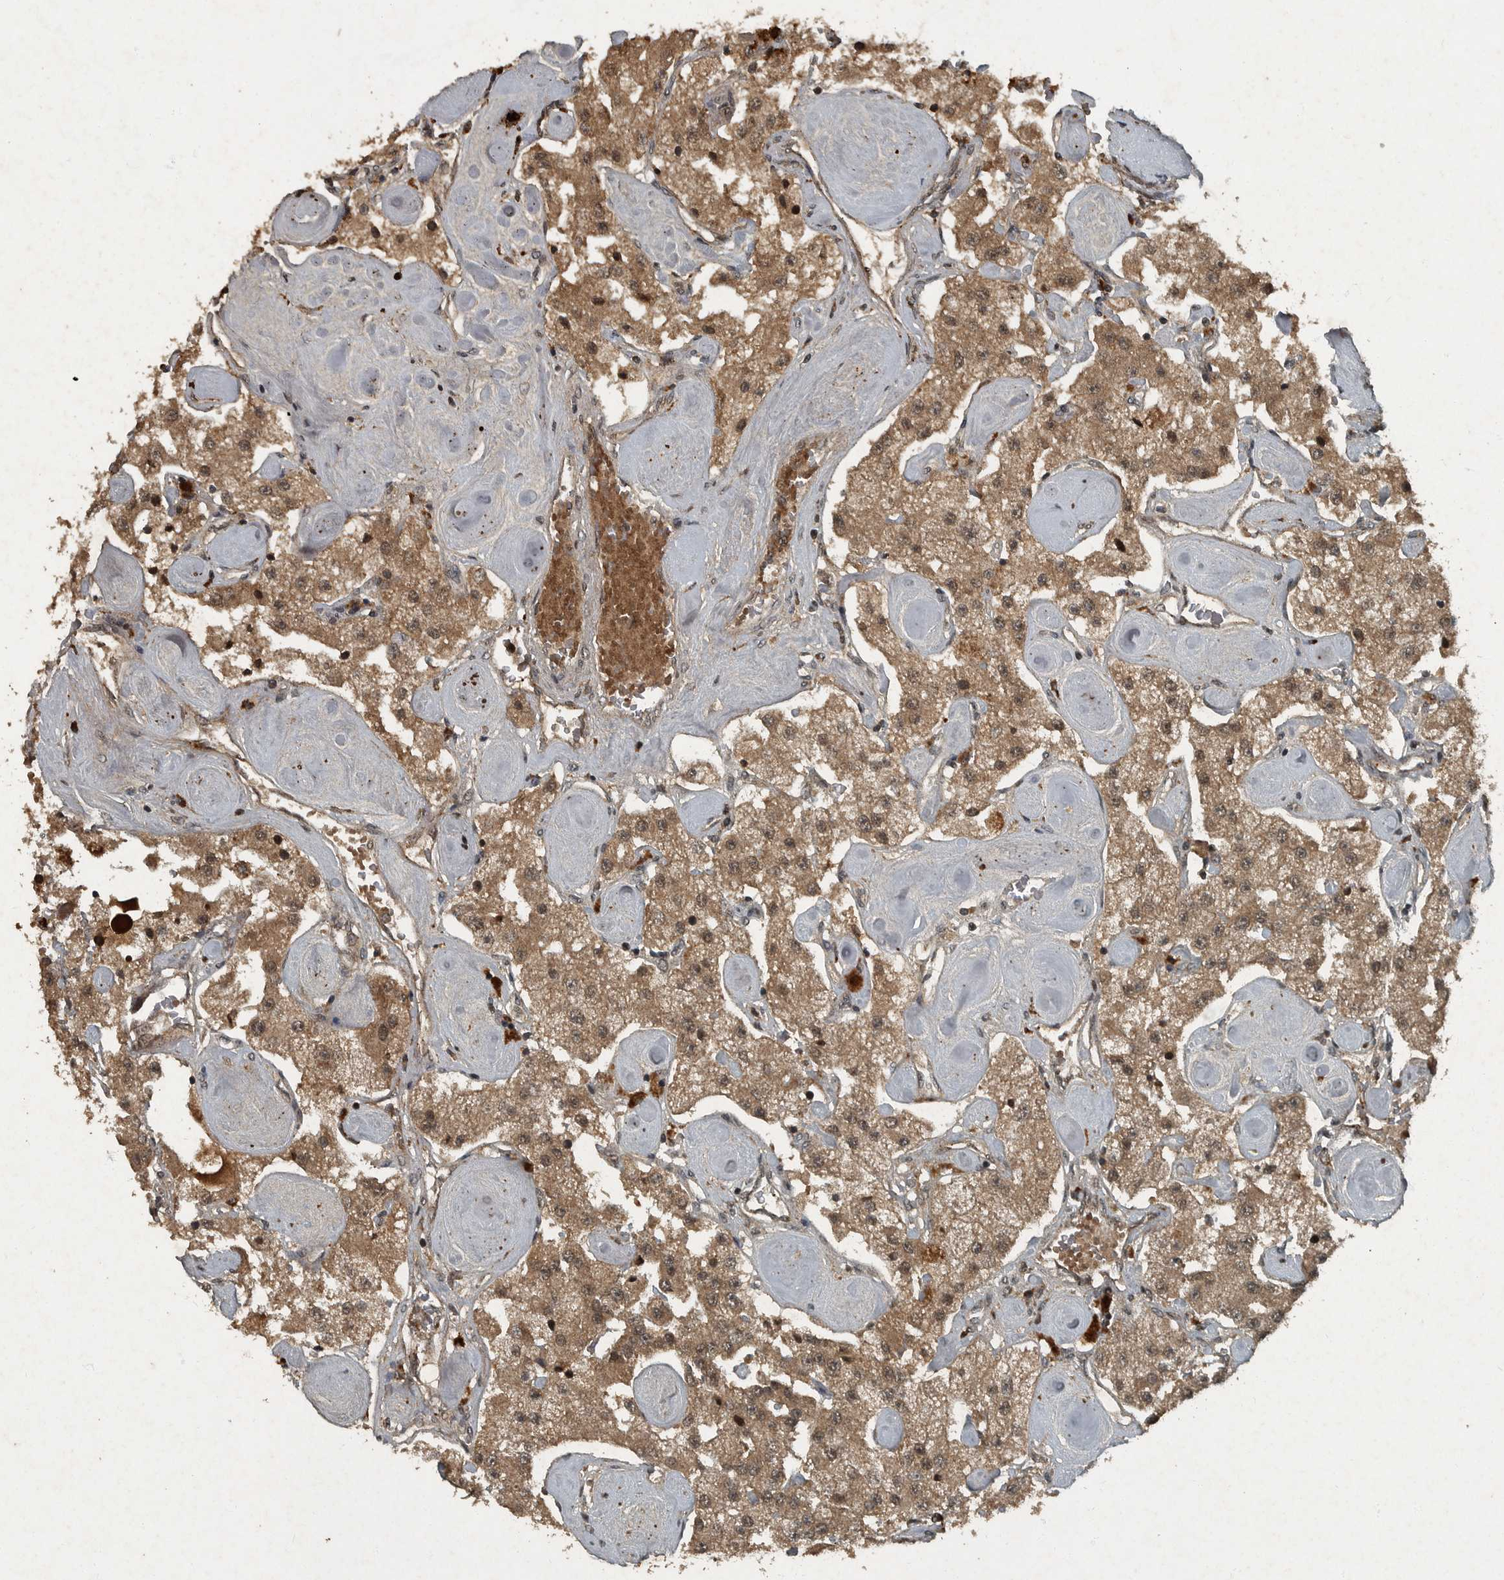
{"staining": {"intensity": "moderate", "quantity": ">75%", "location": "cytoplasmic/membranous,nuclear"}, "tissue": "carcinoid", "cell_type": "Tumor cells", "image_type": "cancer", "snomed": [{"axis": "morphology", "description": "Carcinoid, malignant, NOS"}, {"axis": "topography", "description": "Pancreas"}], "caption": "Protein staining shows moderate cytoplasmic/membranous and nuclear positivity in approximately >75% of tumor cells in carcinoid (malignant).", "gene": "FOXO1", "patient": {"sex": "male", "age": 41}}